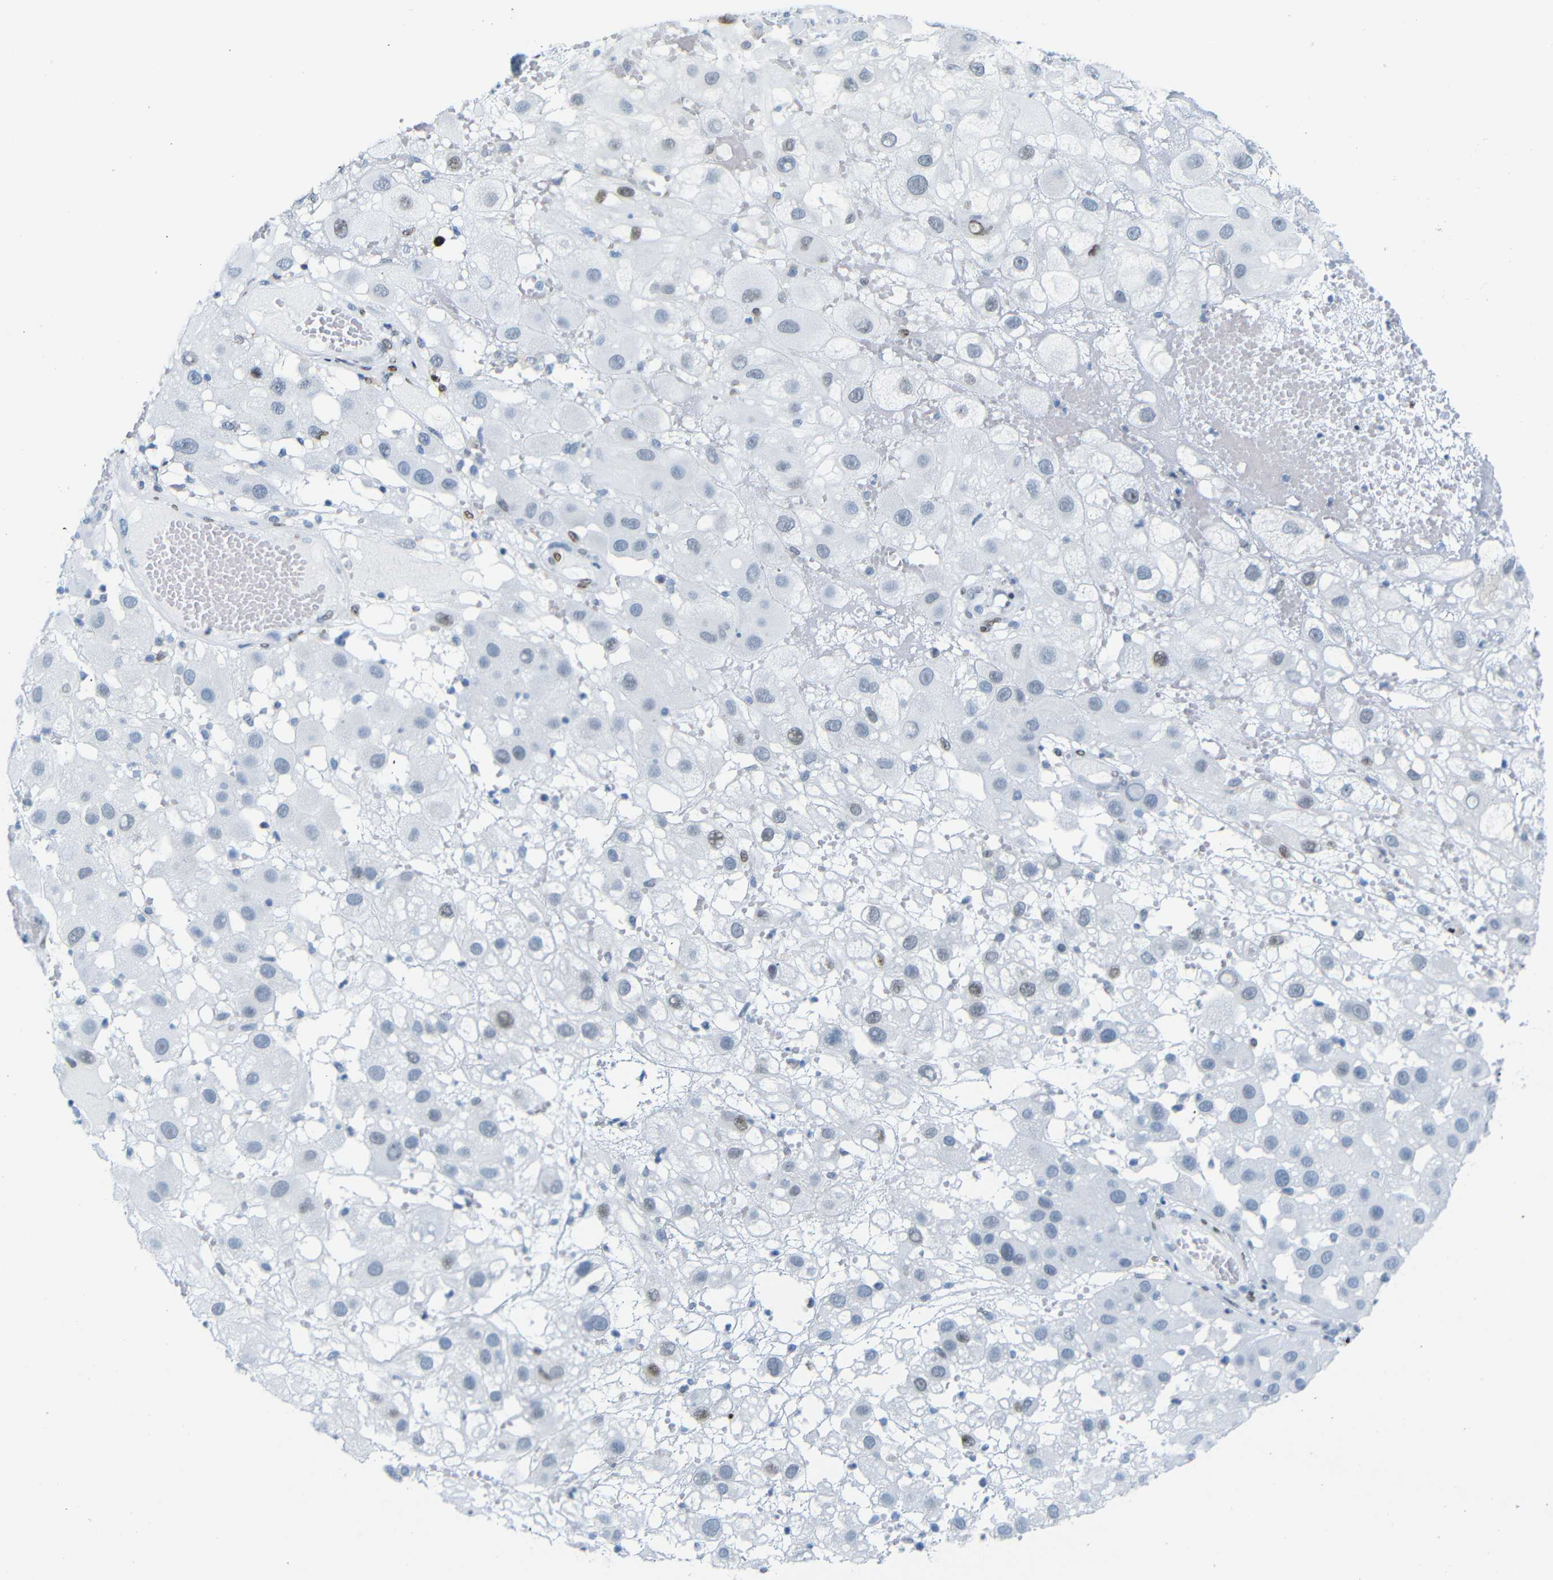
{"staining": {"intensity": "negative", "quantity": "none", "location": "none"}, "tissue": "melanoma", "cell_type": "Tumor cells", "image_type": "cancer", "snomed": [{"axis": "morphology", "description": "Malignant melanoma, NOS"}, {"axis": "topography", "description": "Skin"}], "caption": "Micrograph shows no protein positivity in tumor cells of malignant melanoma tissue.", "gene": "NPIPB15", "patient": {"sex": "female", "age": 81}}